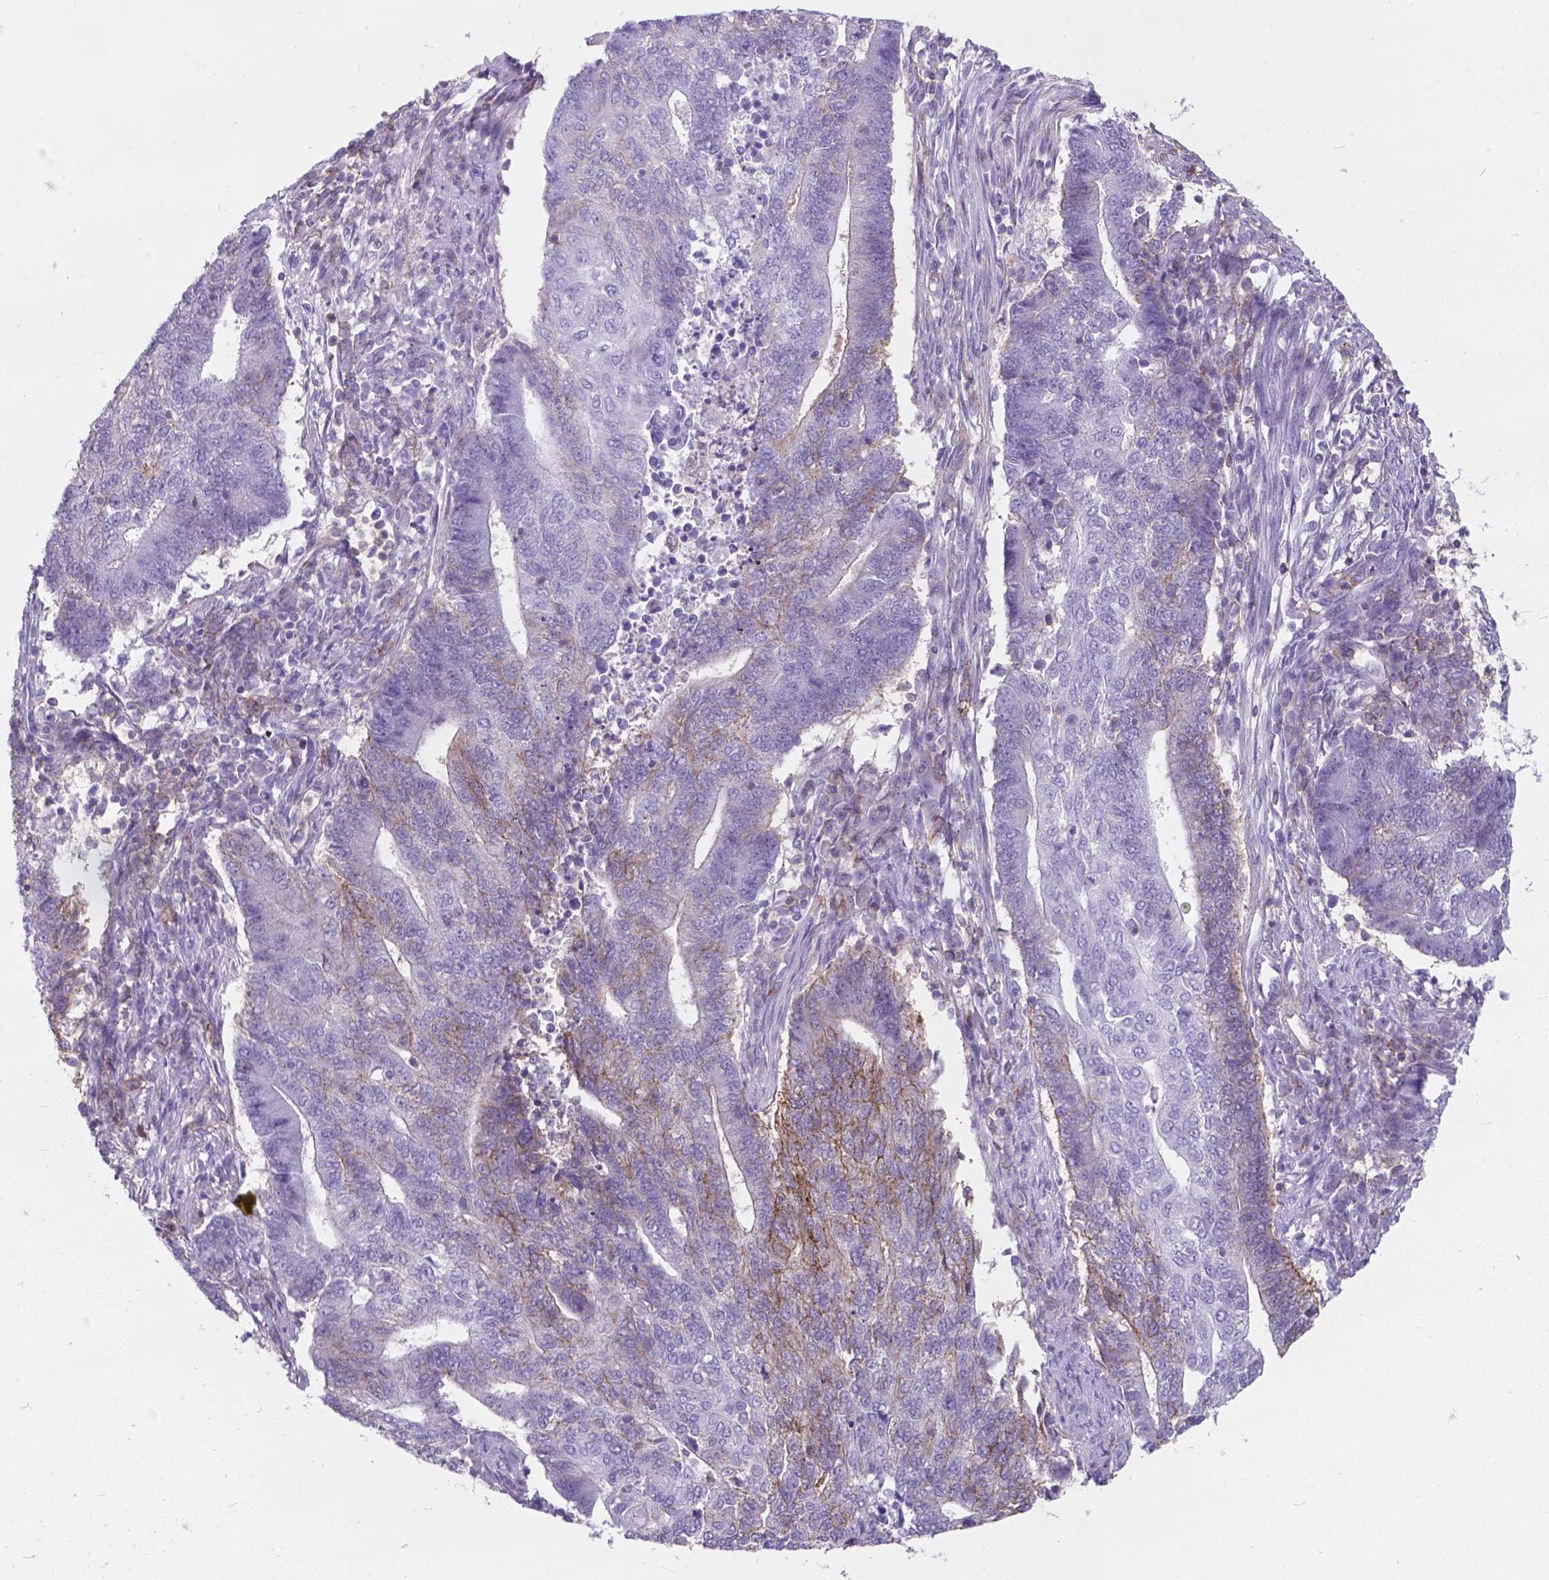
{"staining": {"intensity": "weak", "quantity": "<25%", "location": "cytoplasmic/membranous"}, "tissue": "endometrial cancer", "cell_type": "Tumor cells", "image_type": "cancer", "snomed": [{"axis": "morphology", "description": "Adenocarcinoma, NOS"}, {"axis": "topography", "description": "Uterus"}, {"axis": "topography", "description": "Endometrium"}], "caption": "Immunohistochemistry (IHC) of endometrial cancer (adenocarcinoma) displays no expression in tumor cells.", "gene": "KIAA0040", "patient": {"sex": "female", "age": 54}}